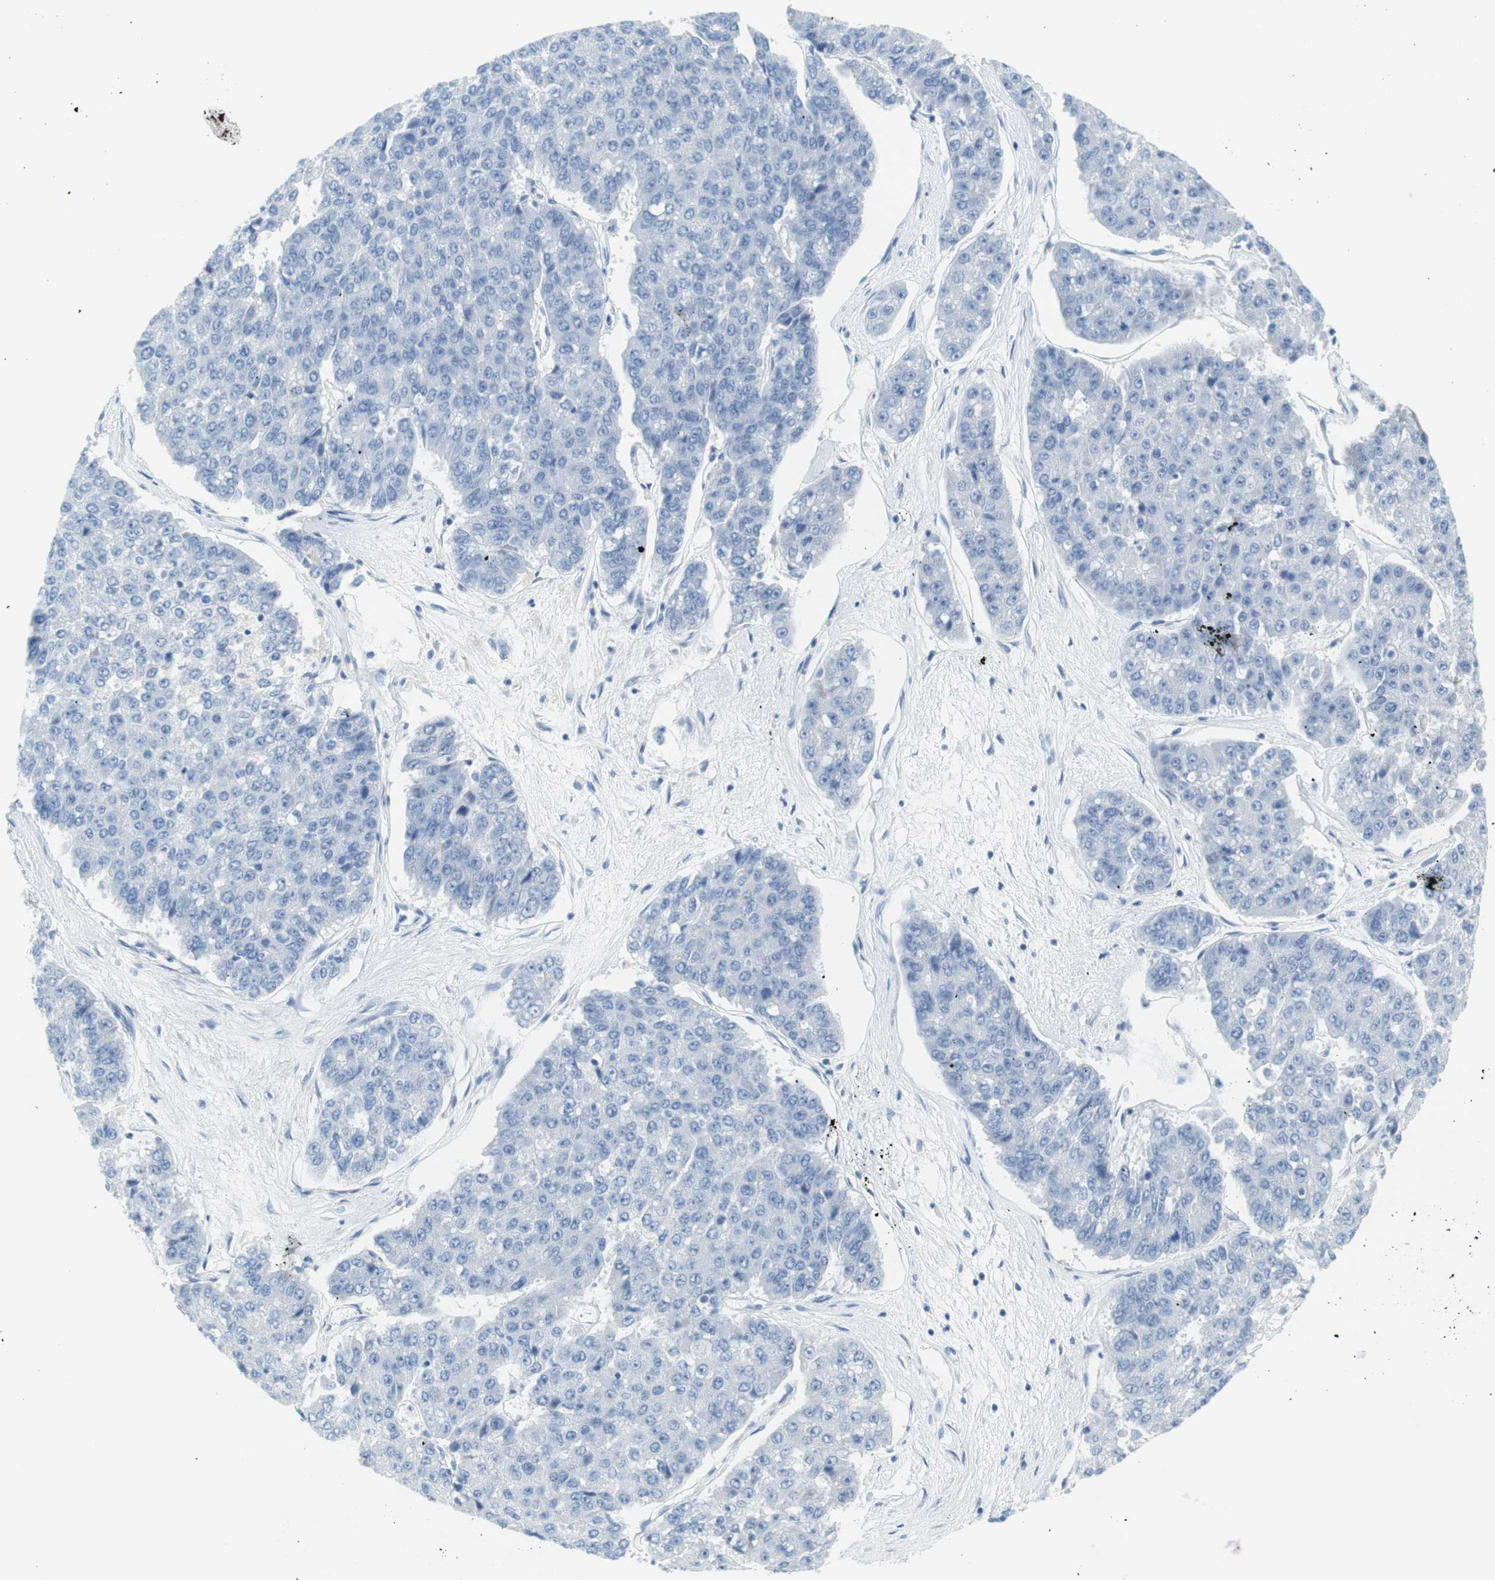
{"staining": {"intensity": "negative", "quantity": "none", "location": "none"}, "tissue": "pancreatic cancer", "cell_type": "Tumor cells", "image_type": "cancer", "snomed": [{"axis": "morphology", "description": "Adenocarcinoma, NOS"}, {"axis": "topography", "description": "Pancreas"}], "caption": "DAB (3,3'-diaminobenzidine) immunohistochemical staining of adenocarcinoma (pancreatic) demonstrates no significant staining in tumor cells.", "gene": "MYH1", "patient": {"sex": "male", "age": 50}}